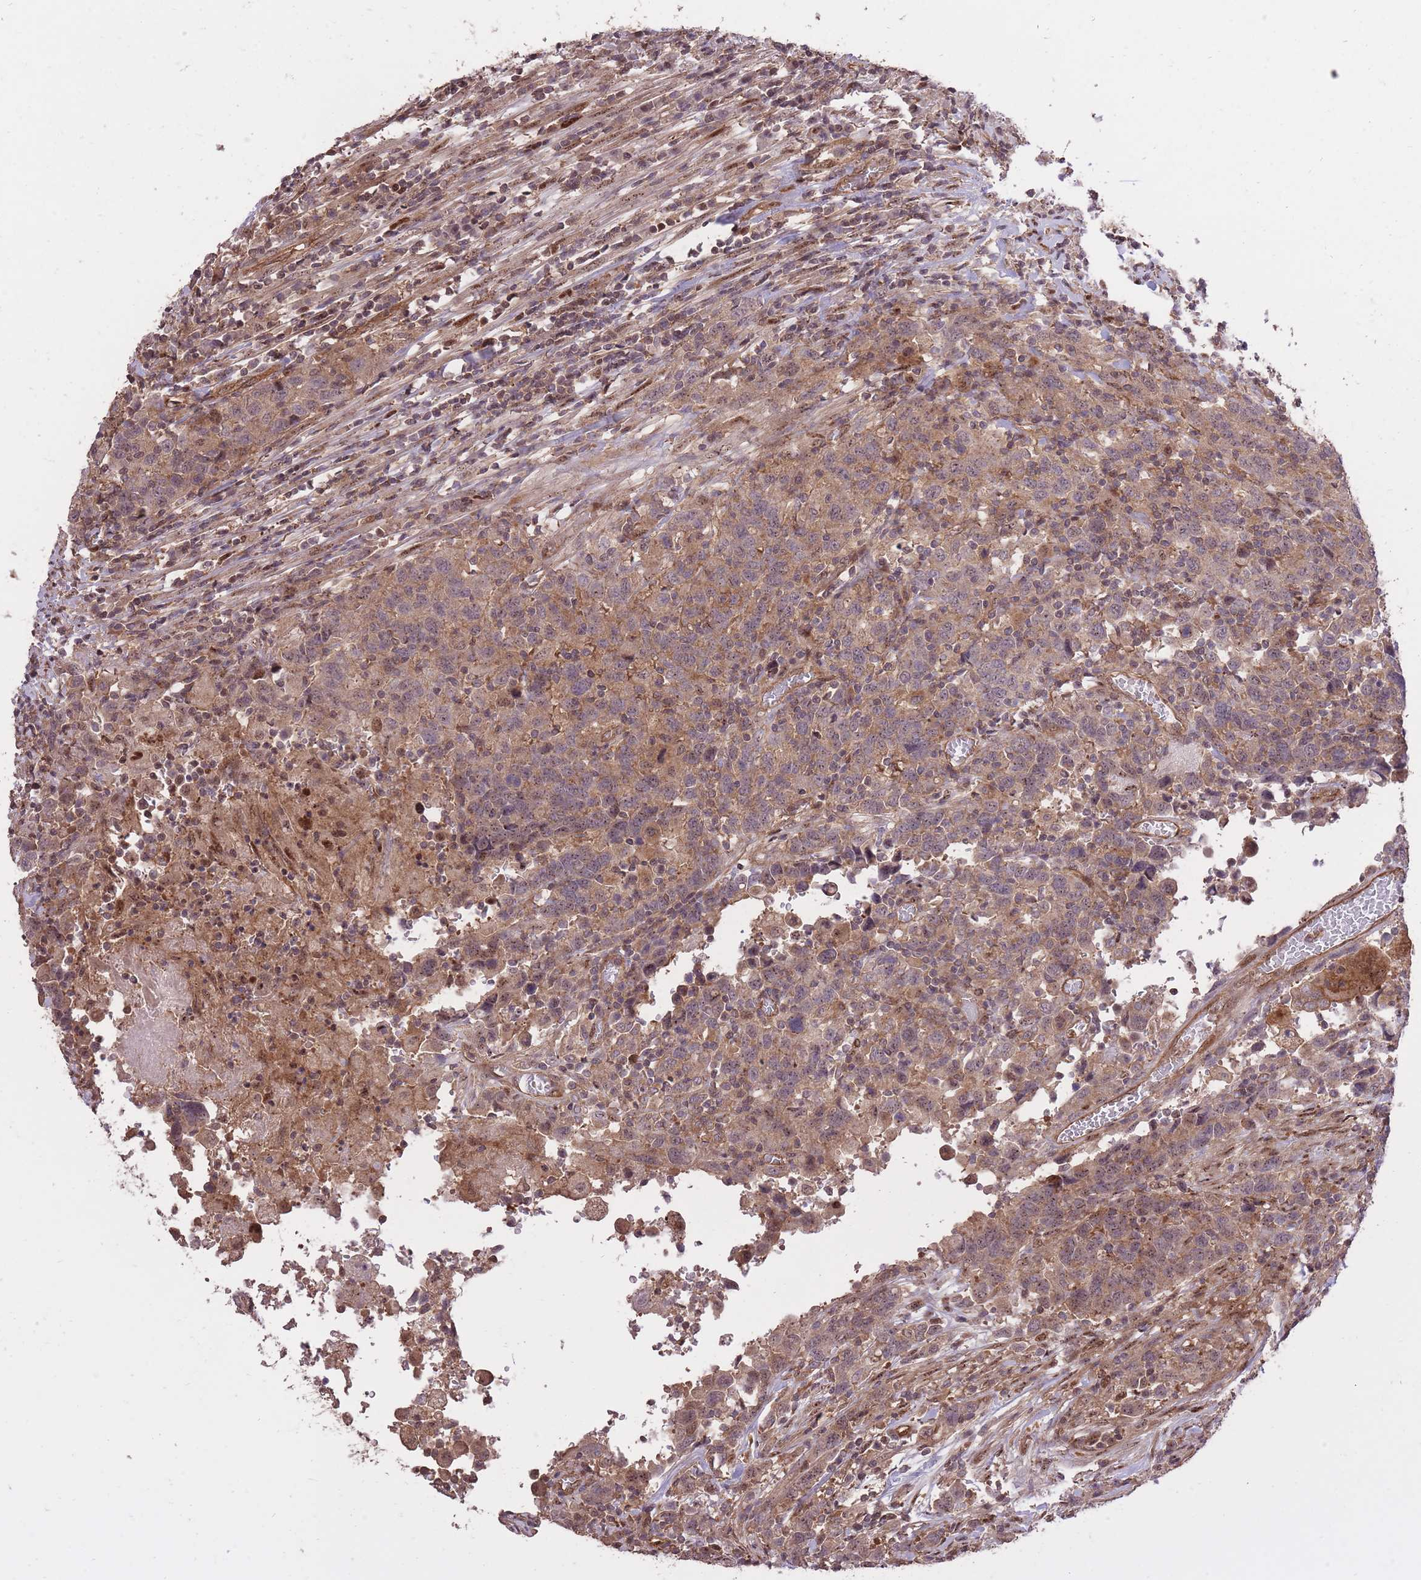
{"staining": {"intensity": "moderate", "quantity": "25%-75%", "location": "cytoplasmic/membranous,nuclear"}, "tissue": "urothelial cancer", "cell_type": "Tumor cells", "image_type": "cancer", "snomed": [{"axis": "morphology", "description": "Urothelial carcinoma, High grade"}, {"axis": "topography", "description": "Urinary bladder"}], "caption": "Immunohistochemistry (IHC) (DAB (3,3'-diaminobenzidine)) staining of high-grade urothelial carcinoma shows moderate cytoplasmic/membranous and nuclear protein positivity in about 25%-75% of tumor cells.", "gene": "PLD1", "patient": {"sex": "male", "age": 61}}